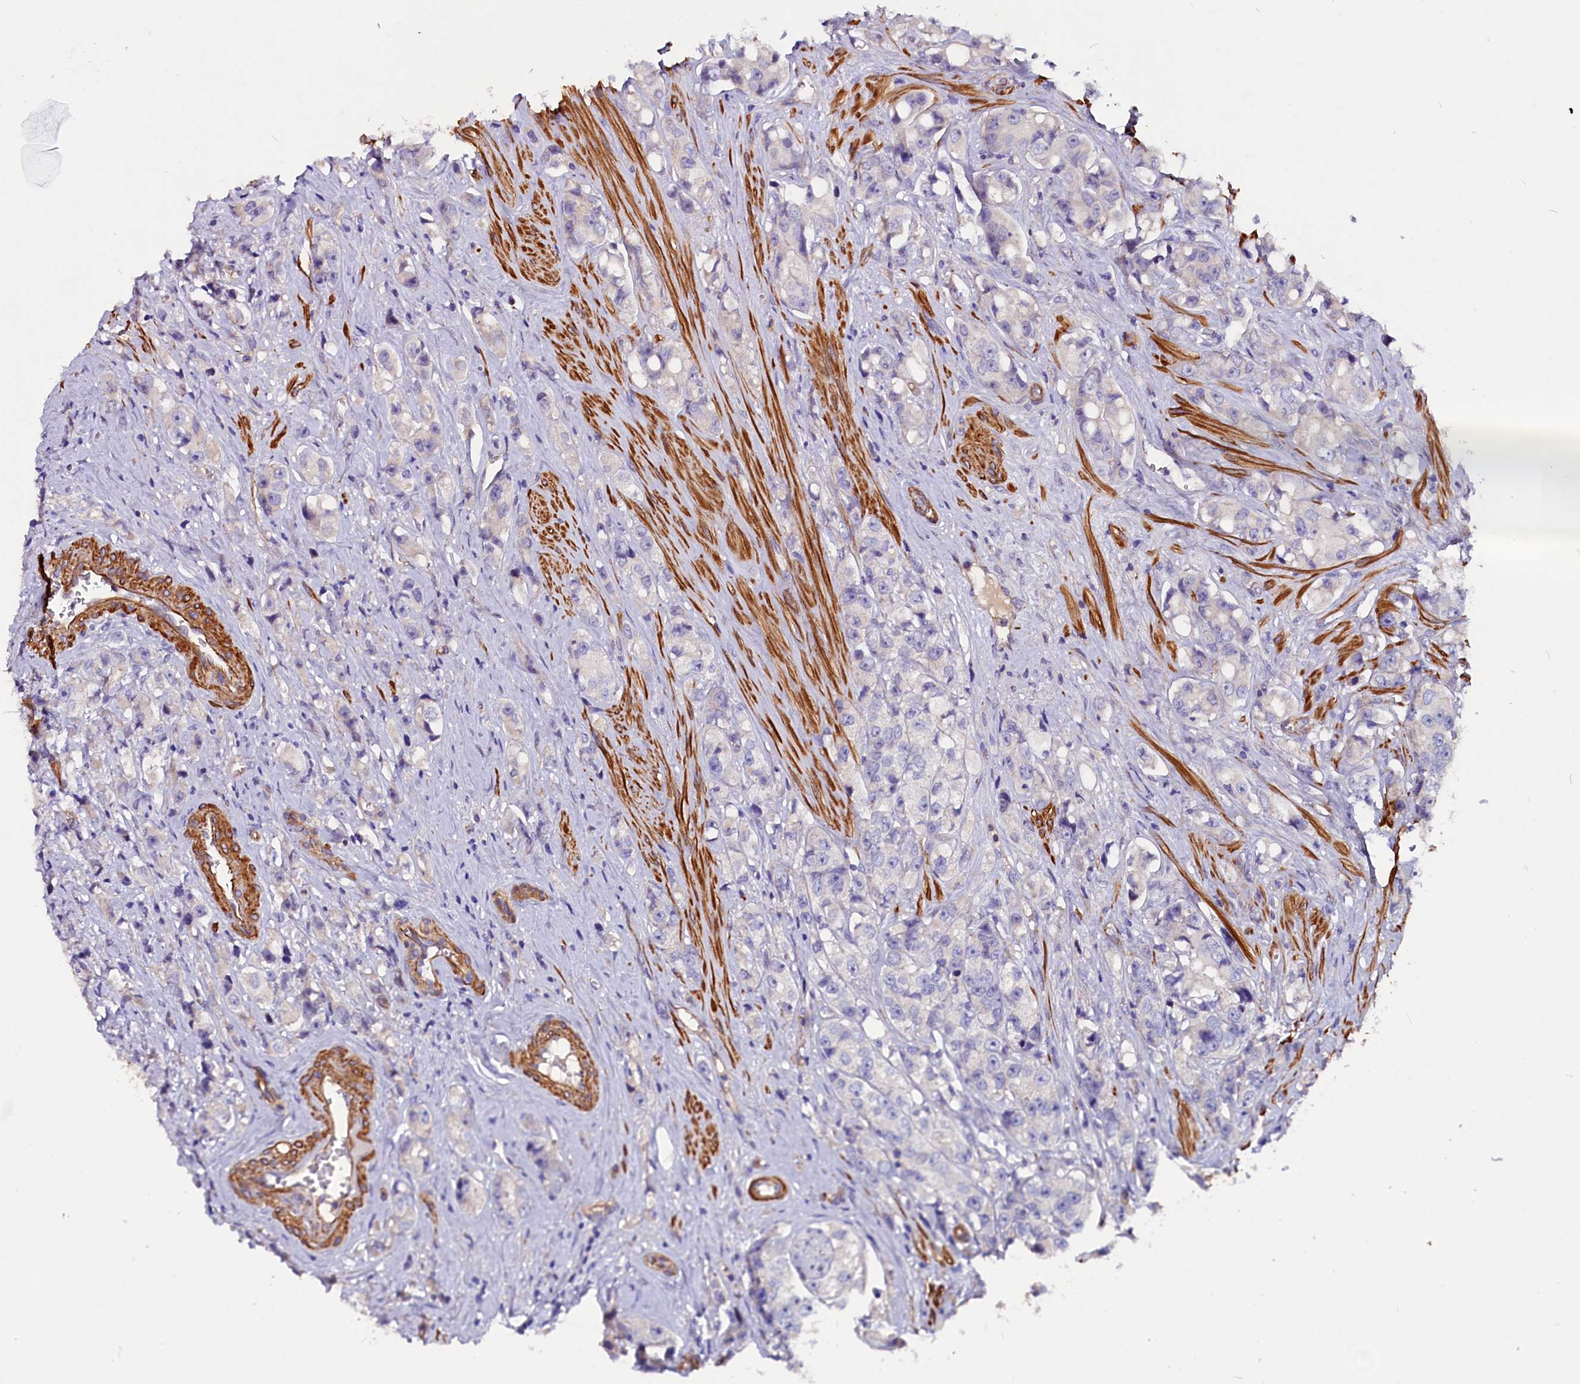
{"staining": {"intensity": "negative", "quantity": "none", "location": "none"}, "tissue": "prostate cancer", "cell_type": "Tumor cells", "image_type": "cancer", "snomed": [{"axis": "morphology", "description": "Adenocarcinoma, High grade"}, {"axis": "topography", "description": "Prostate"}], "caption": "An immunohistochemistry image of prostate cancer is shown. There is no staining in tumor cells of prostate cancer.", "gene": "ZNF749", "patient": {"sex": "male", "age": 74}}